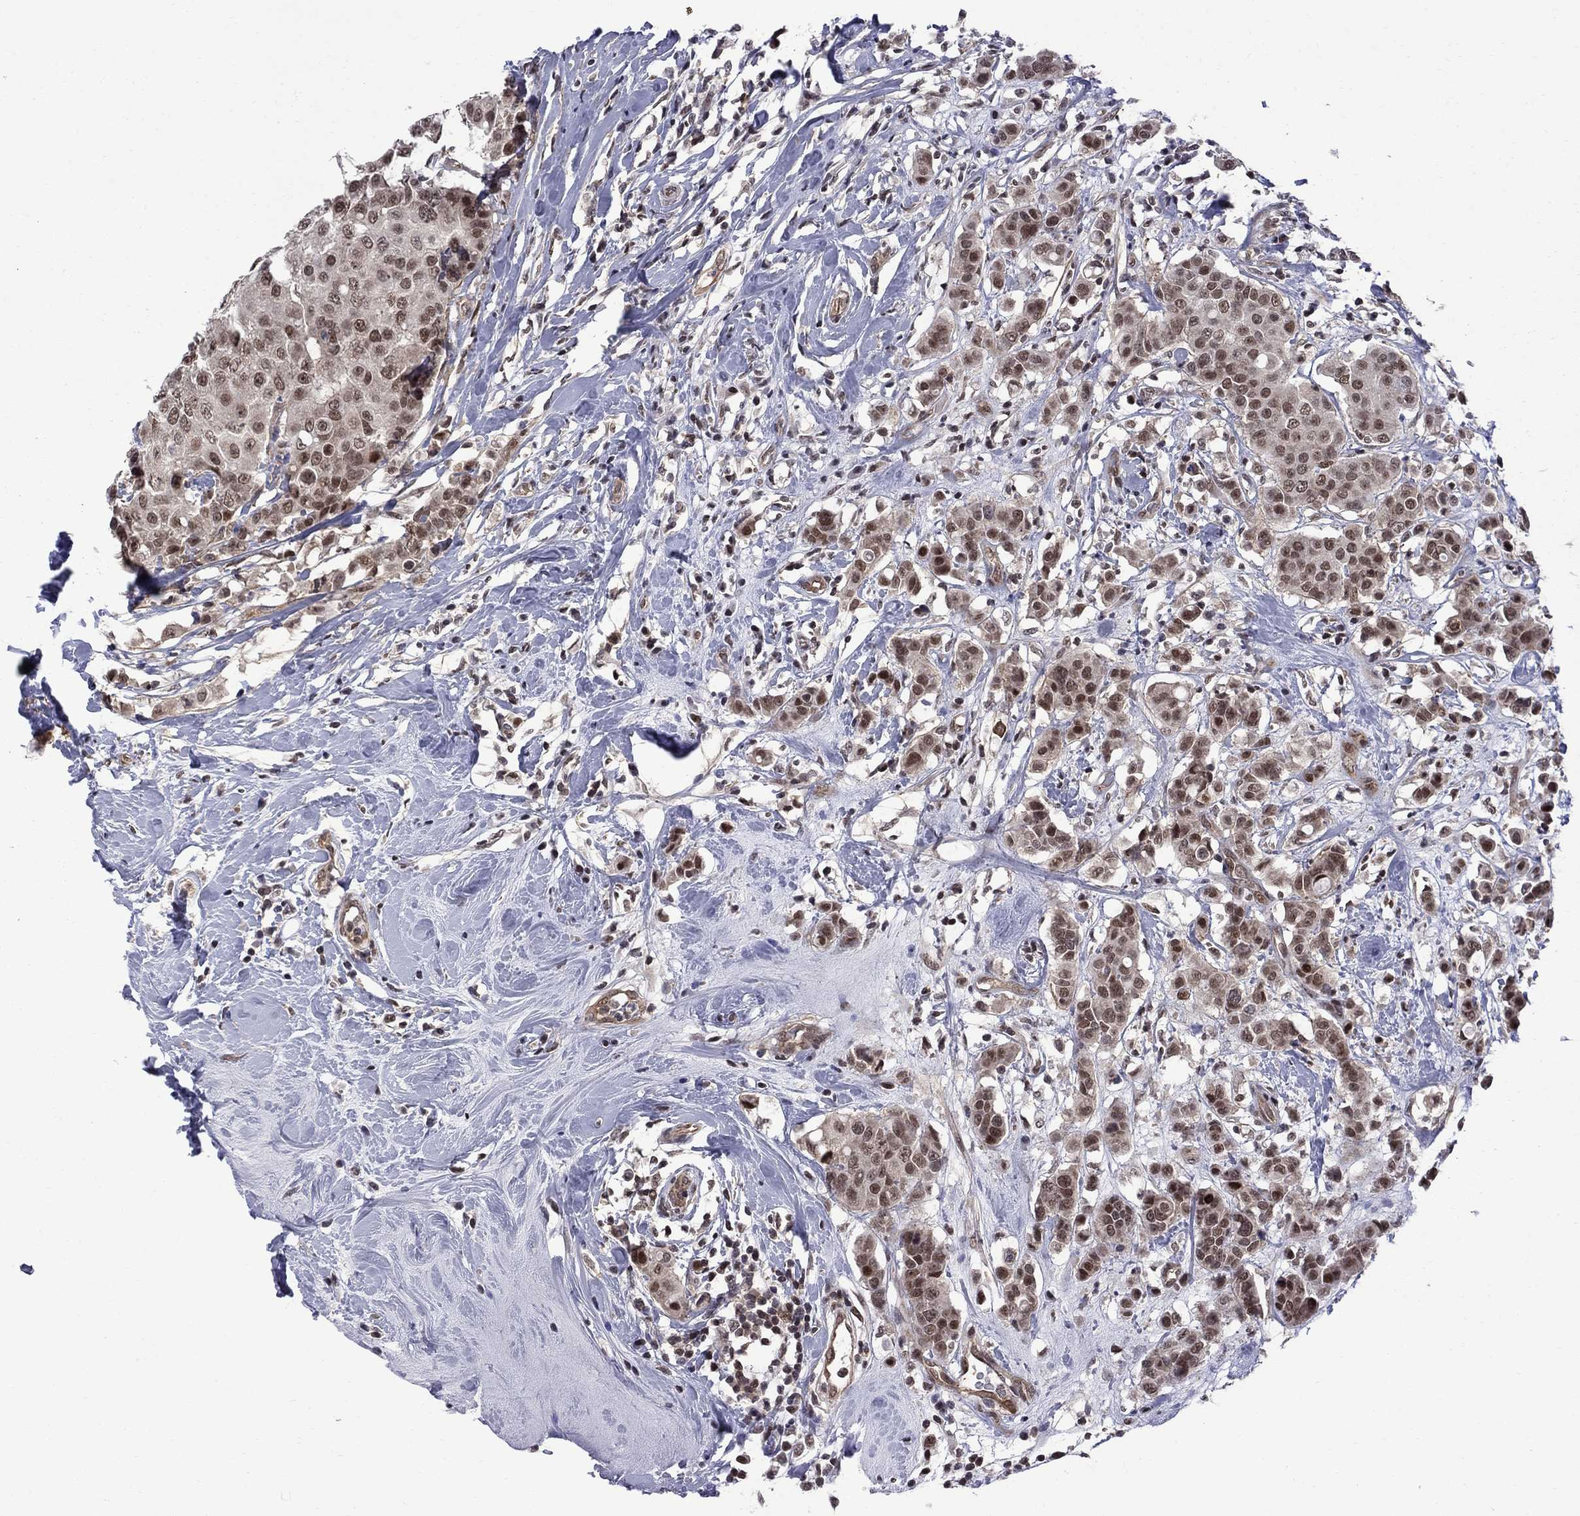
{"staining": {"intensity": "moderate", "quantity": ">75%", "location": "nuclear"}, "tissue": "breast cancer", "cell_type": "Tumor cells", "image_type": "cancer", "snomed": [{"axis": "morphology", "description": "Duct carcinoma"}, {"axis": "topography", "description": "Breast"}], "caption": "Immunohistochemistry of human breast intraductal carcinoma exhibits medium levels of moderate nuclear staining in about >75% of tumor cells. The protein of interest is shown in brown color, while the nuclei are stained blue.", "gene": "BRF1", "patient": {"sex": "female", "age": 27}}